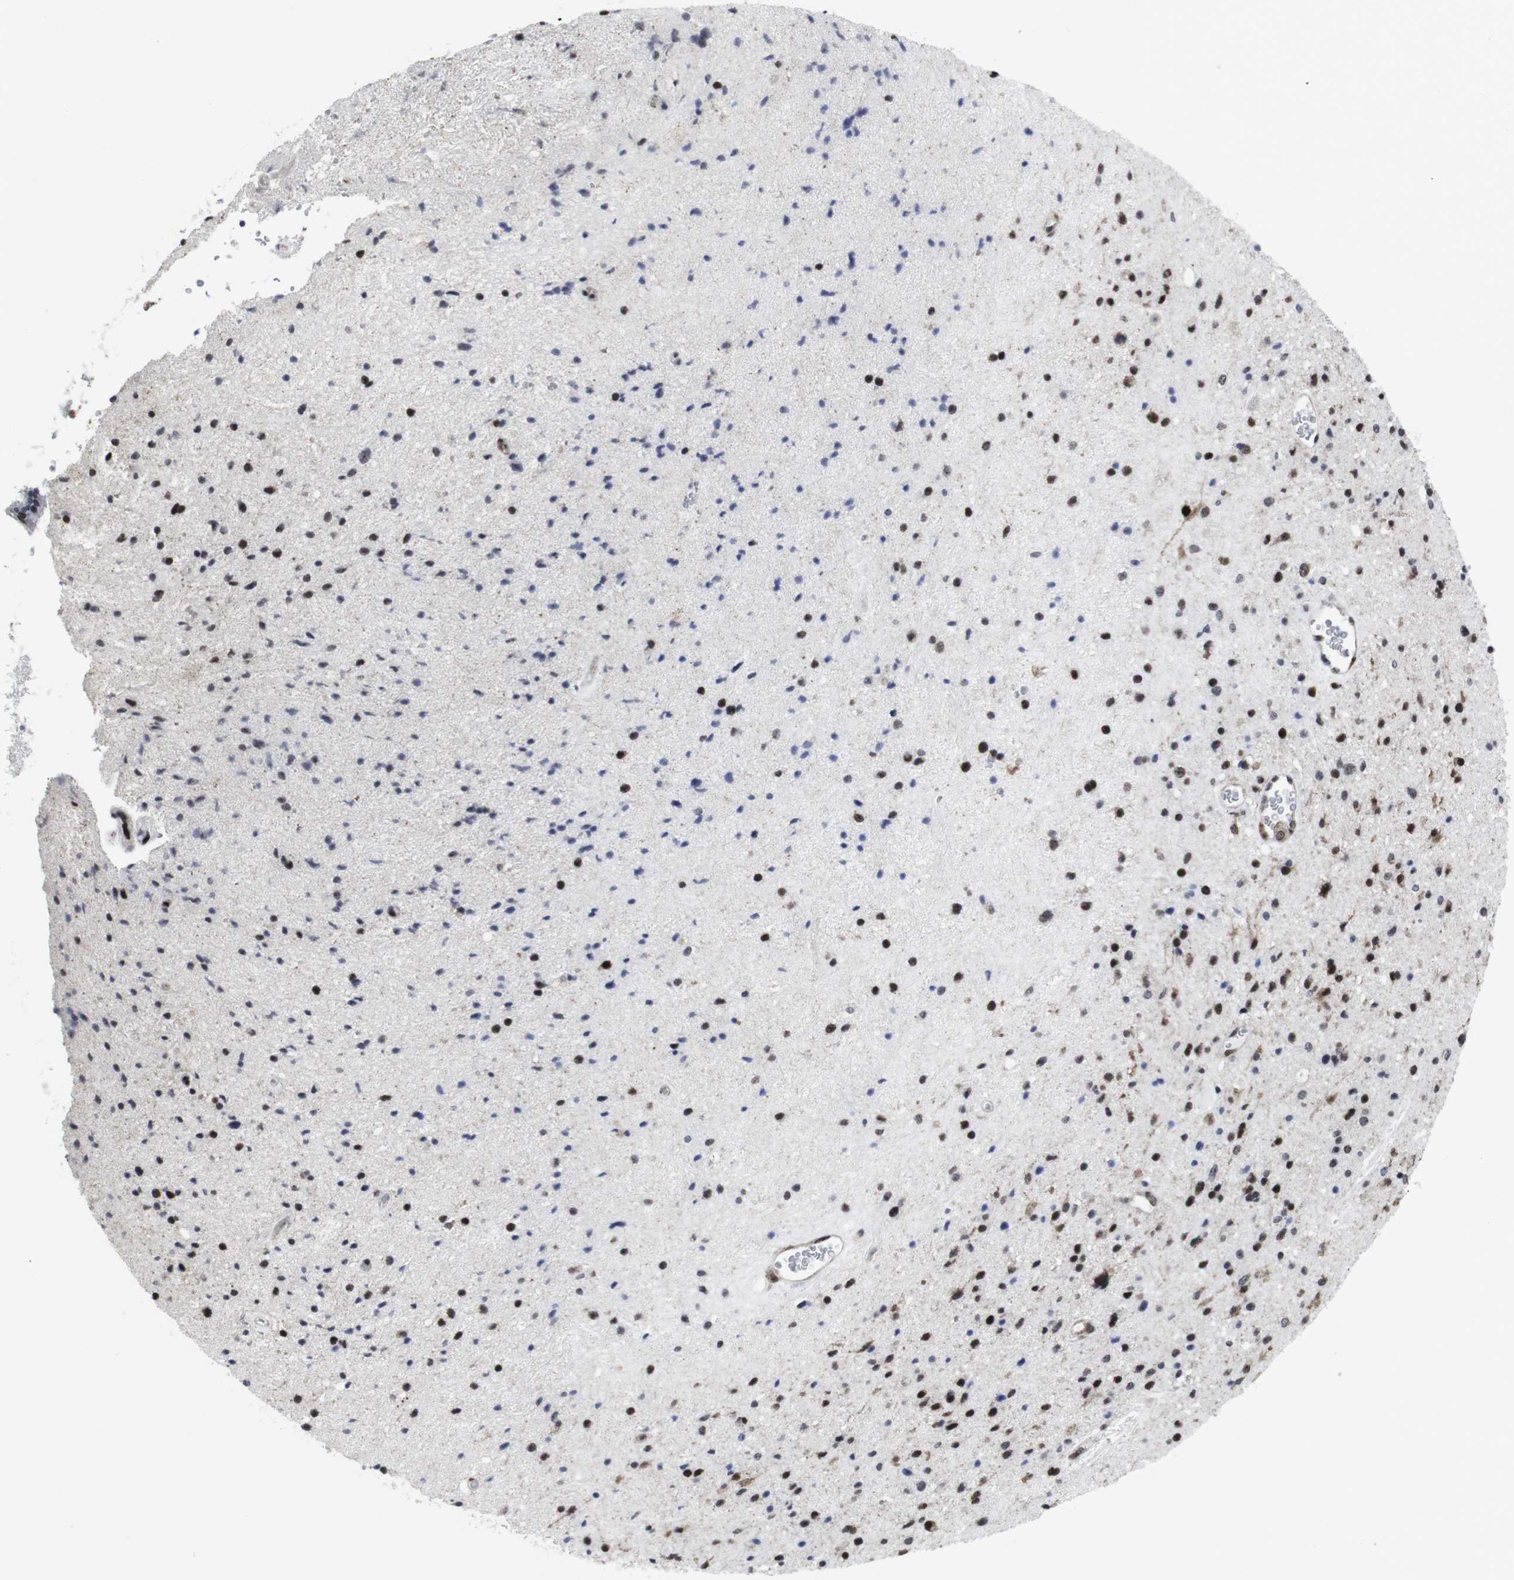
{"staining": {"intensity": "strong", "quantity": "25%-75%", "location": "nuclear"}, "tissue": "glioma", "cell_type": "Tumor cells", "image_type": "cancer", "snomed": [{"axis": "morphology", "description": "Glioma, malignant, High grade"}, {"axis": "topography", "description": "Brain"}], "caption": "Immunohistochemical staining of human high-grade glioma (malignant) exhibits high levels of strong nuclear positivity in about 25%-75% of tumor cells.", "gene": "MLH1", "patient": {"sex": "male", "age": 33}}